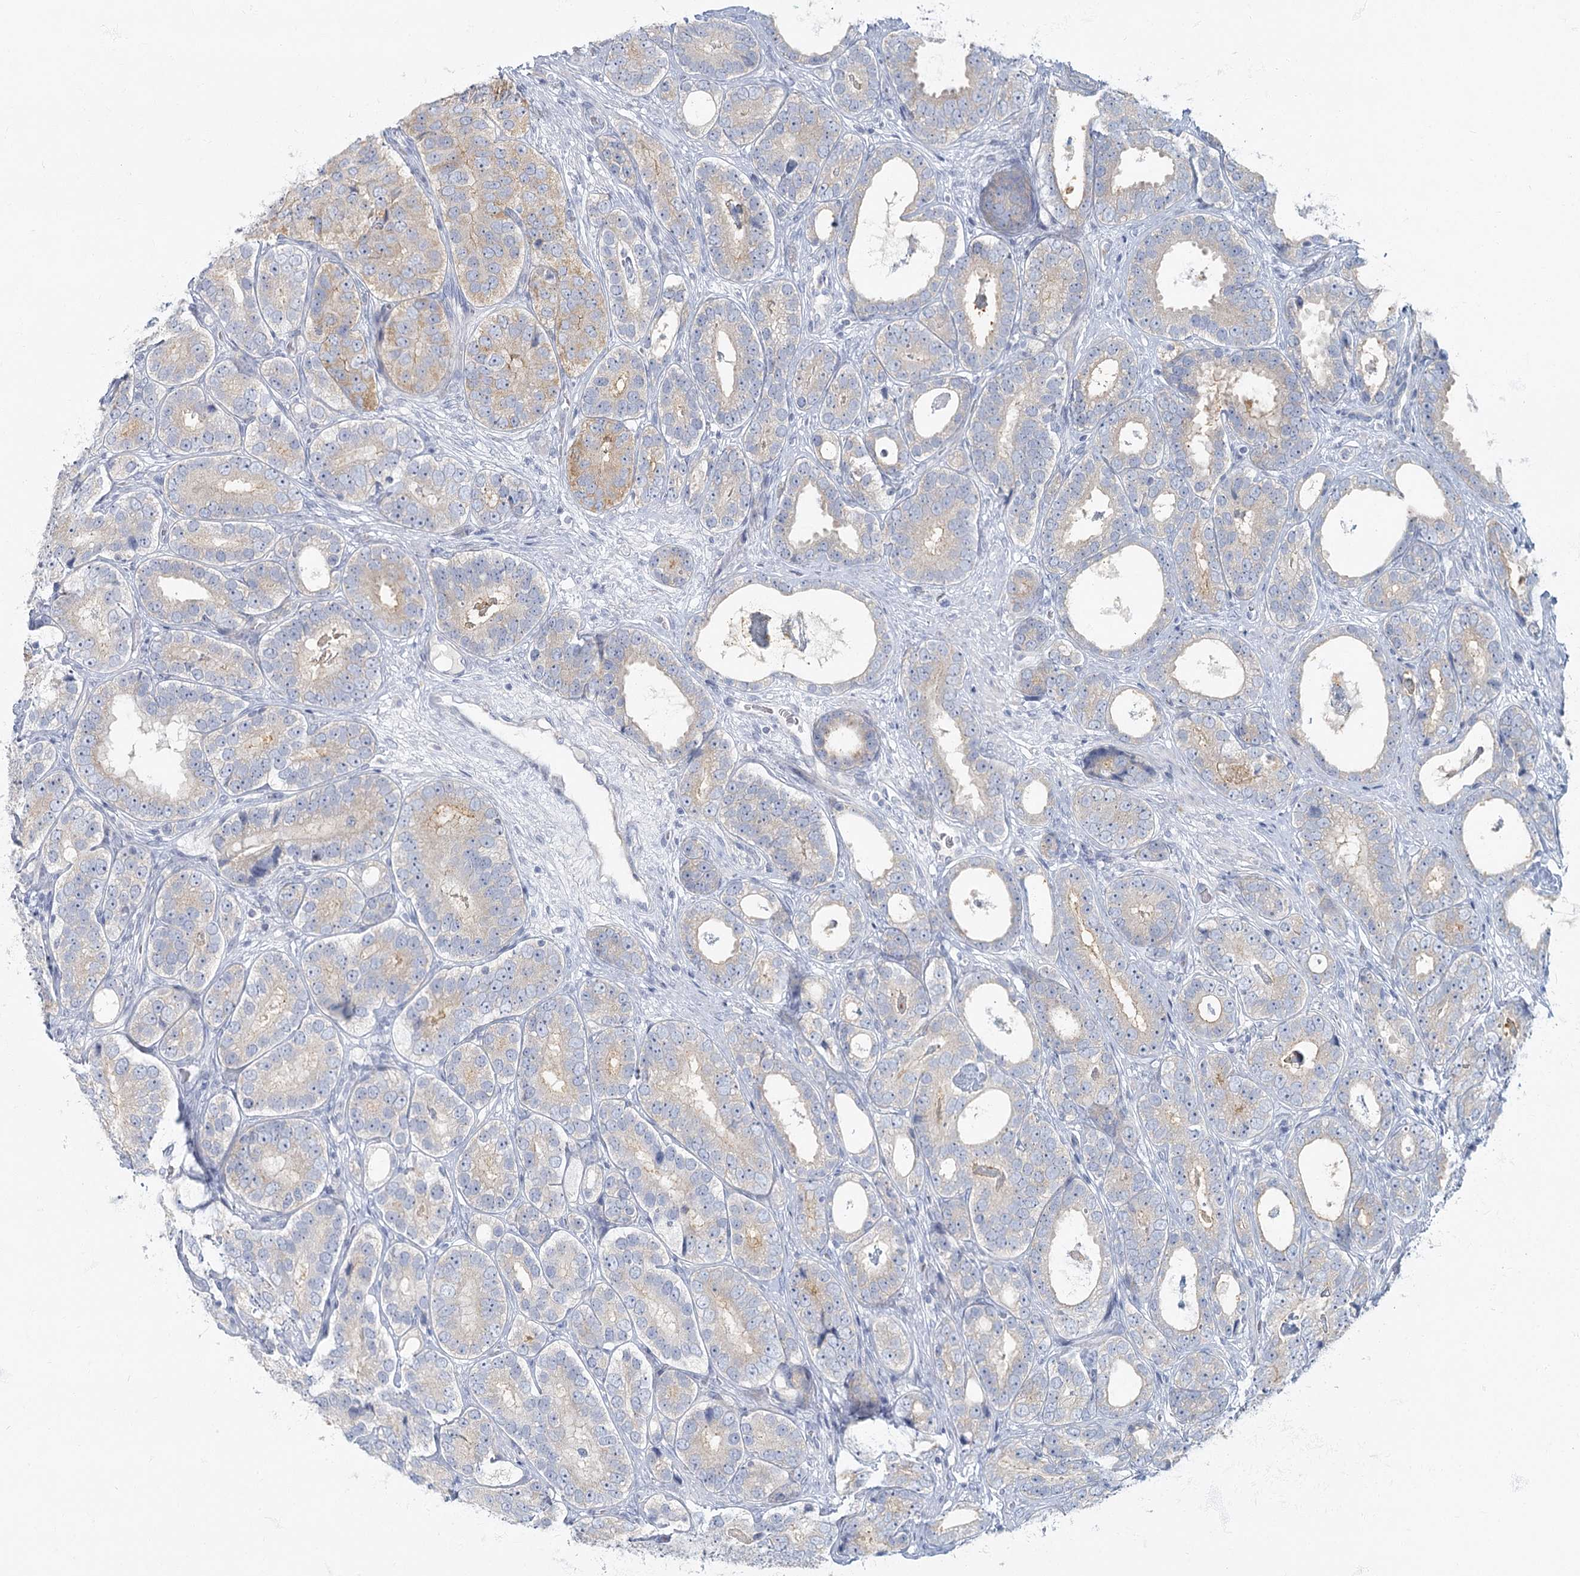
{"staining": {"intensity": "weak", "quantity": "<25%", "location": "cytoplasmic/membranous"}, "tissue": "prostate cancer", "cell_type": "Tumor cells", "image_type": "cancer", "snomed": [{"axis": "morphology", "description": "Adenocarcinoma, High grade"}, {"axis": "topography", "description": "Prostate"}], "caption": "Human prostate cancer (adenocarcinoma (high-grade)) stained for a protein using immunohistochemistry shows no staining in tumor cells.", "gene": "FAM110C", "patient": {"sex": "male", "age": 56}}